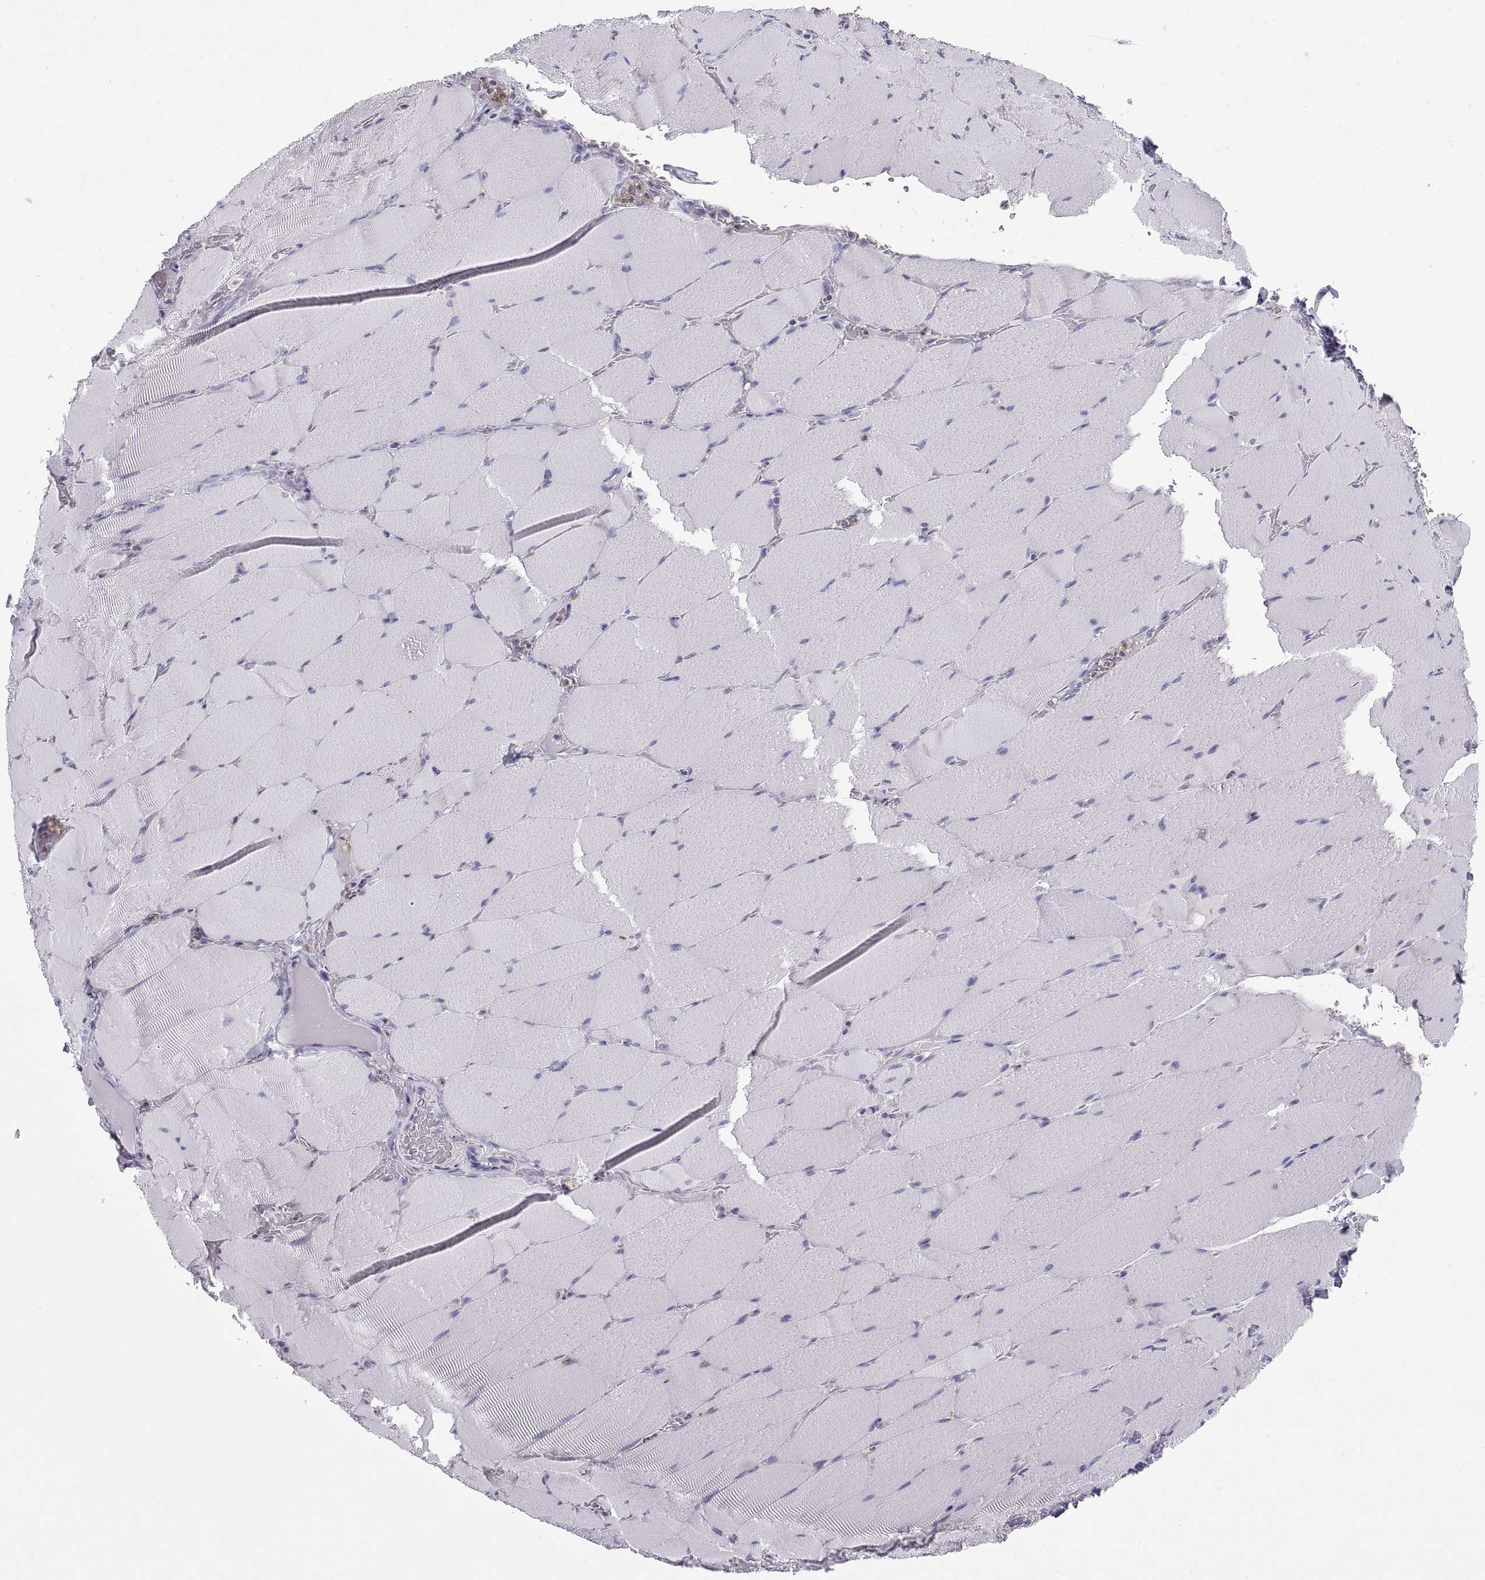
{"staining": {"intensity": "negative", "quantity": "none", "location": "none"}, "tissue": "skeletal muscle", "cell_type": "Myocytes", "image_type": "normal", "snomed": [{"axis": "morphology", "description": "Normal tissue, NOS"}, {"axis": "topography", "description": "Skeletal muscle"}], "caption": "Myocytes are negative for protein expression in unremarkable human skeletal muscle. (DAB (3,3'-diaminobenzidine) immunohistochemistry visualized using brightfield microscopy, high magnification).", "gene": "RGS19", "patient": {"sex": "male", "age": 56}}